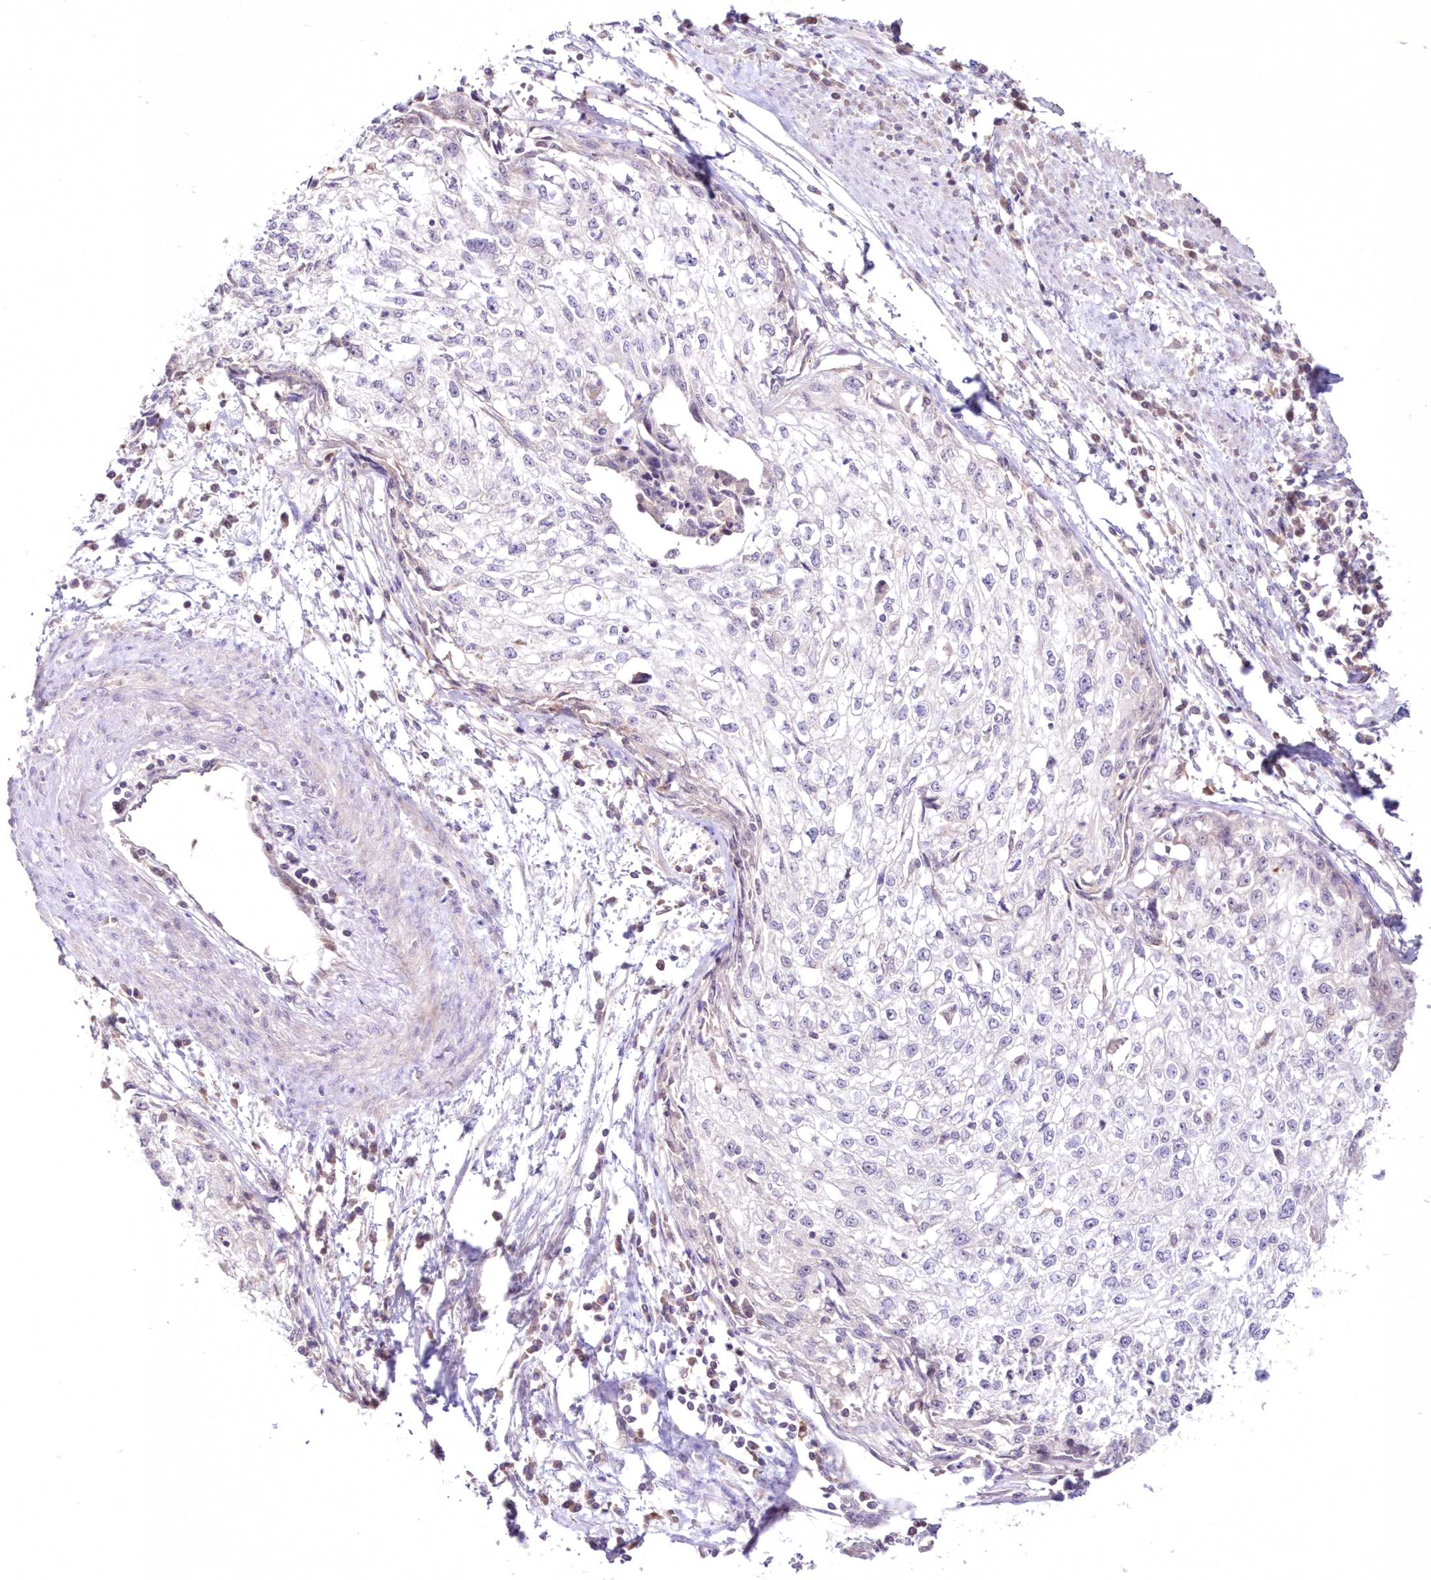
{"staining": {"intensity": "negative", "quantity": "none", "location": "none"}, "tissue": "cervical cancer", "cell_type": "Tumor cells", "image_type": "cancer", "snomed": [{"axis": "morphology", "description": "Squamous cell carcinoma, NOS"}, {"axis": "topography", "description": "Cervix"}], "caption": "DAB (3,3'-diaminobenzidine) immunohistochemical staining of human cervical cancer shows no significant expression in tumor cells. (DAB (3,3'-diaminobenzidine) IHC visualized using brightfield microscopy, high magnification).", "gene": "NEU4", "patient": {"sex": "female", "age": 57}}